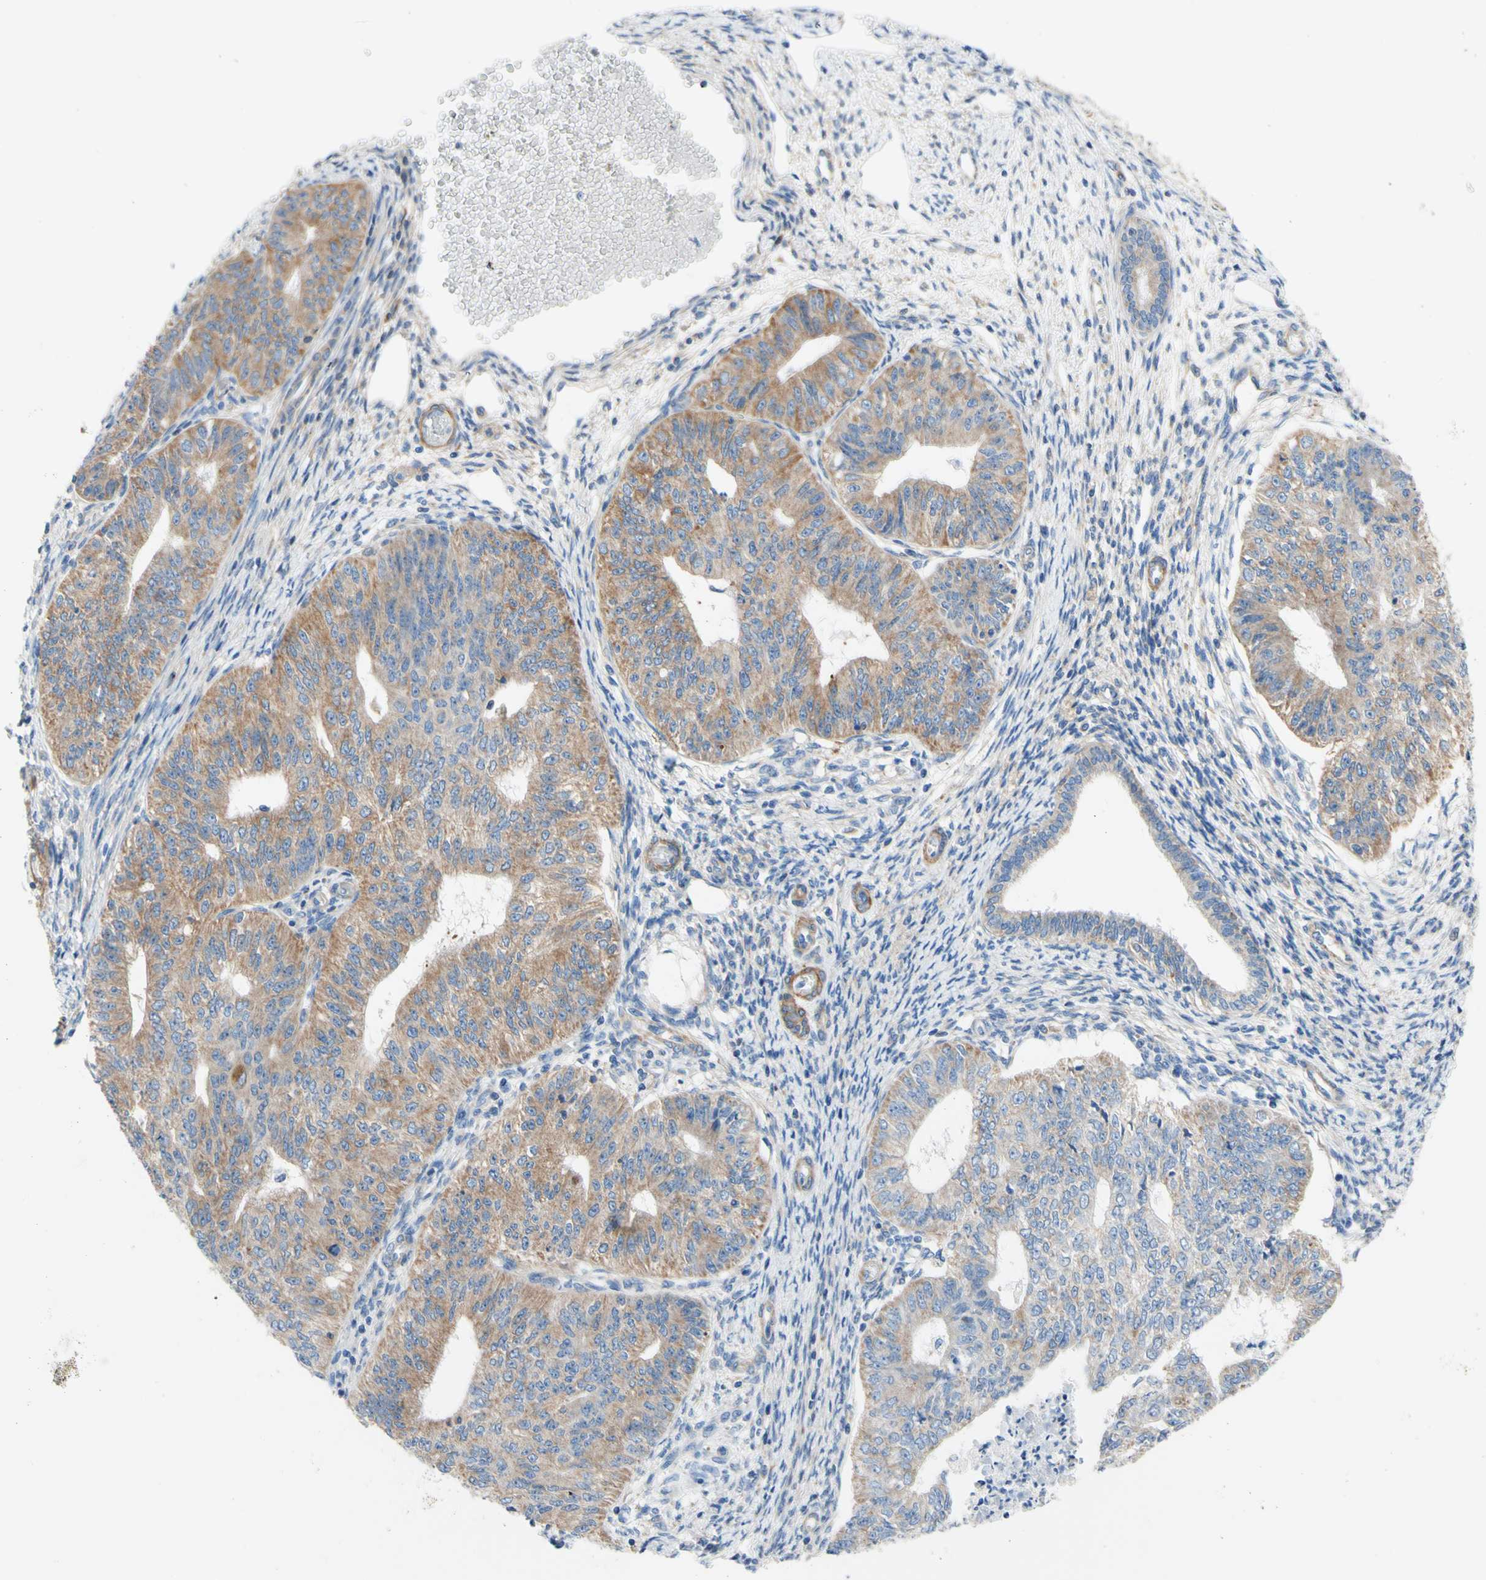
{"staining": {"intensity": "moderate", "quantity": ">75%", "location": "cytoplasmic/membranous"}, "tissue": "endometrial cancer", "cell_type": "Tumor cells", "image_type": "cancer", "snomed": [{"axis": "morphology", "description": "Adenocarcinoma, NOS"}, {"axis": "topography", "description": "Endometrium"}], "caption": "Human endometrial cancer stained with a protein marker exhibits moderate staining in tumor cells.", "gene": "RETREG2", "patient": {"sex": "female", "age": 32}}